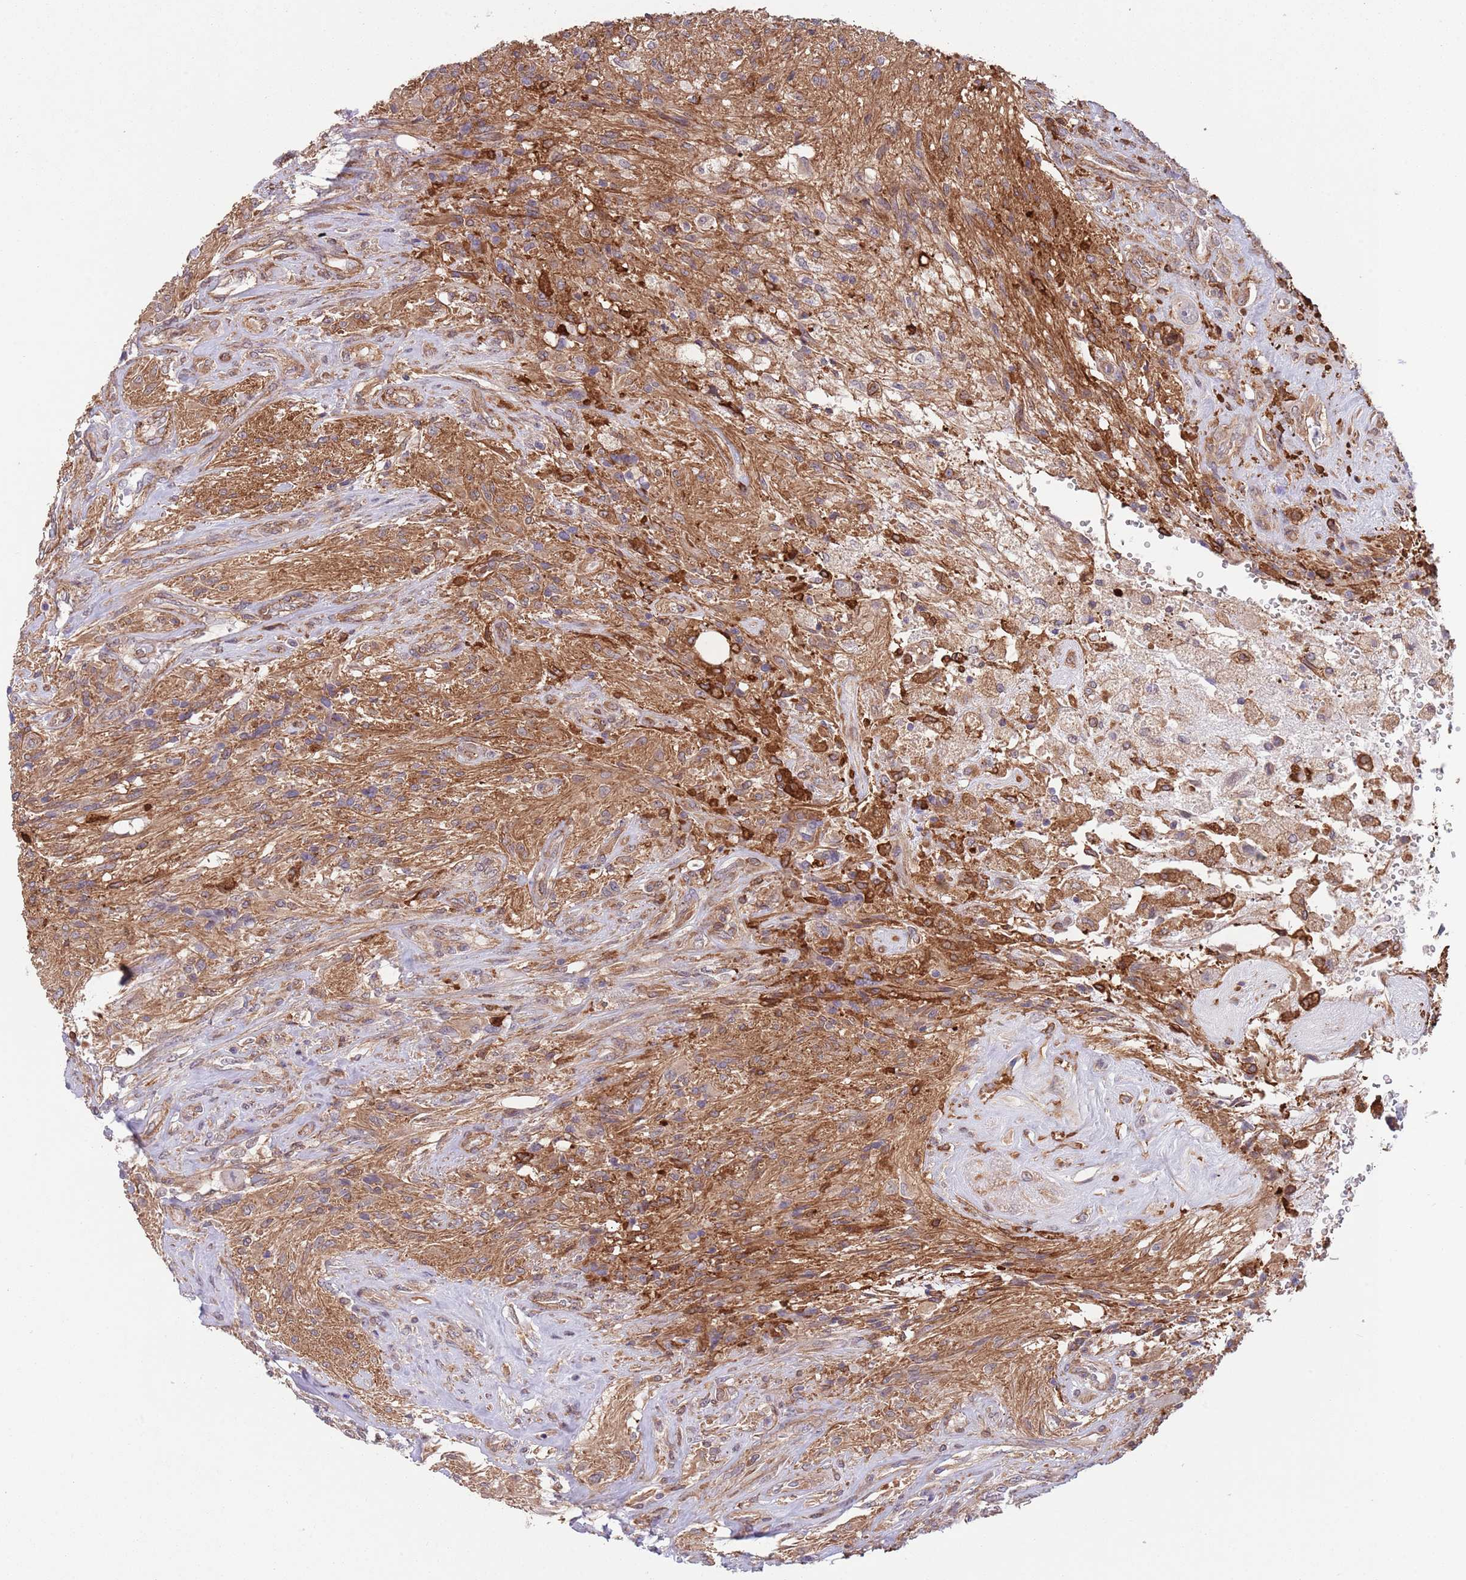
{"staining": {"intensity": "weak", "quantity": "25%-75%", "location": "cytoplasmic/membranous"}, "tissue": "glioma", "cell_type": "Tumor cells", "image_type": "cancer", "snomed": [{"axis": "morphology", "description": "Glioma, malignant, High grade"}, {"axis": "topography", "description": "Brain"}], "caption": "Brown immunohistochemical staining in malignant high-grade glioma exhibits weak cytoplasmic/membranous positivity in approximately 25%-75% of tumor cells.", "gene": "CREBZF", "patient": {"sex": "male", "age": 56}}